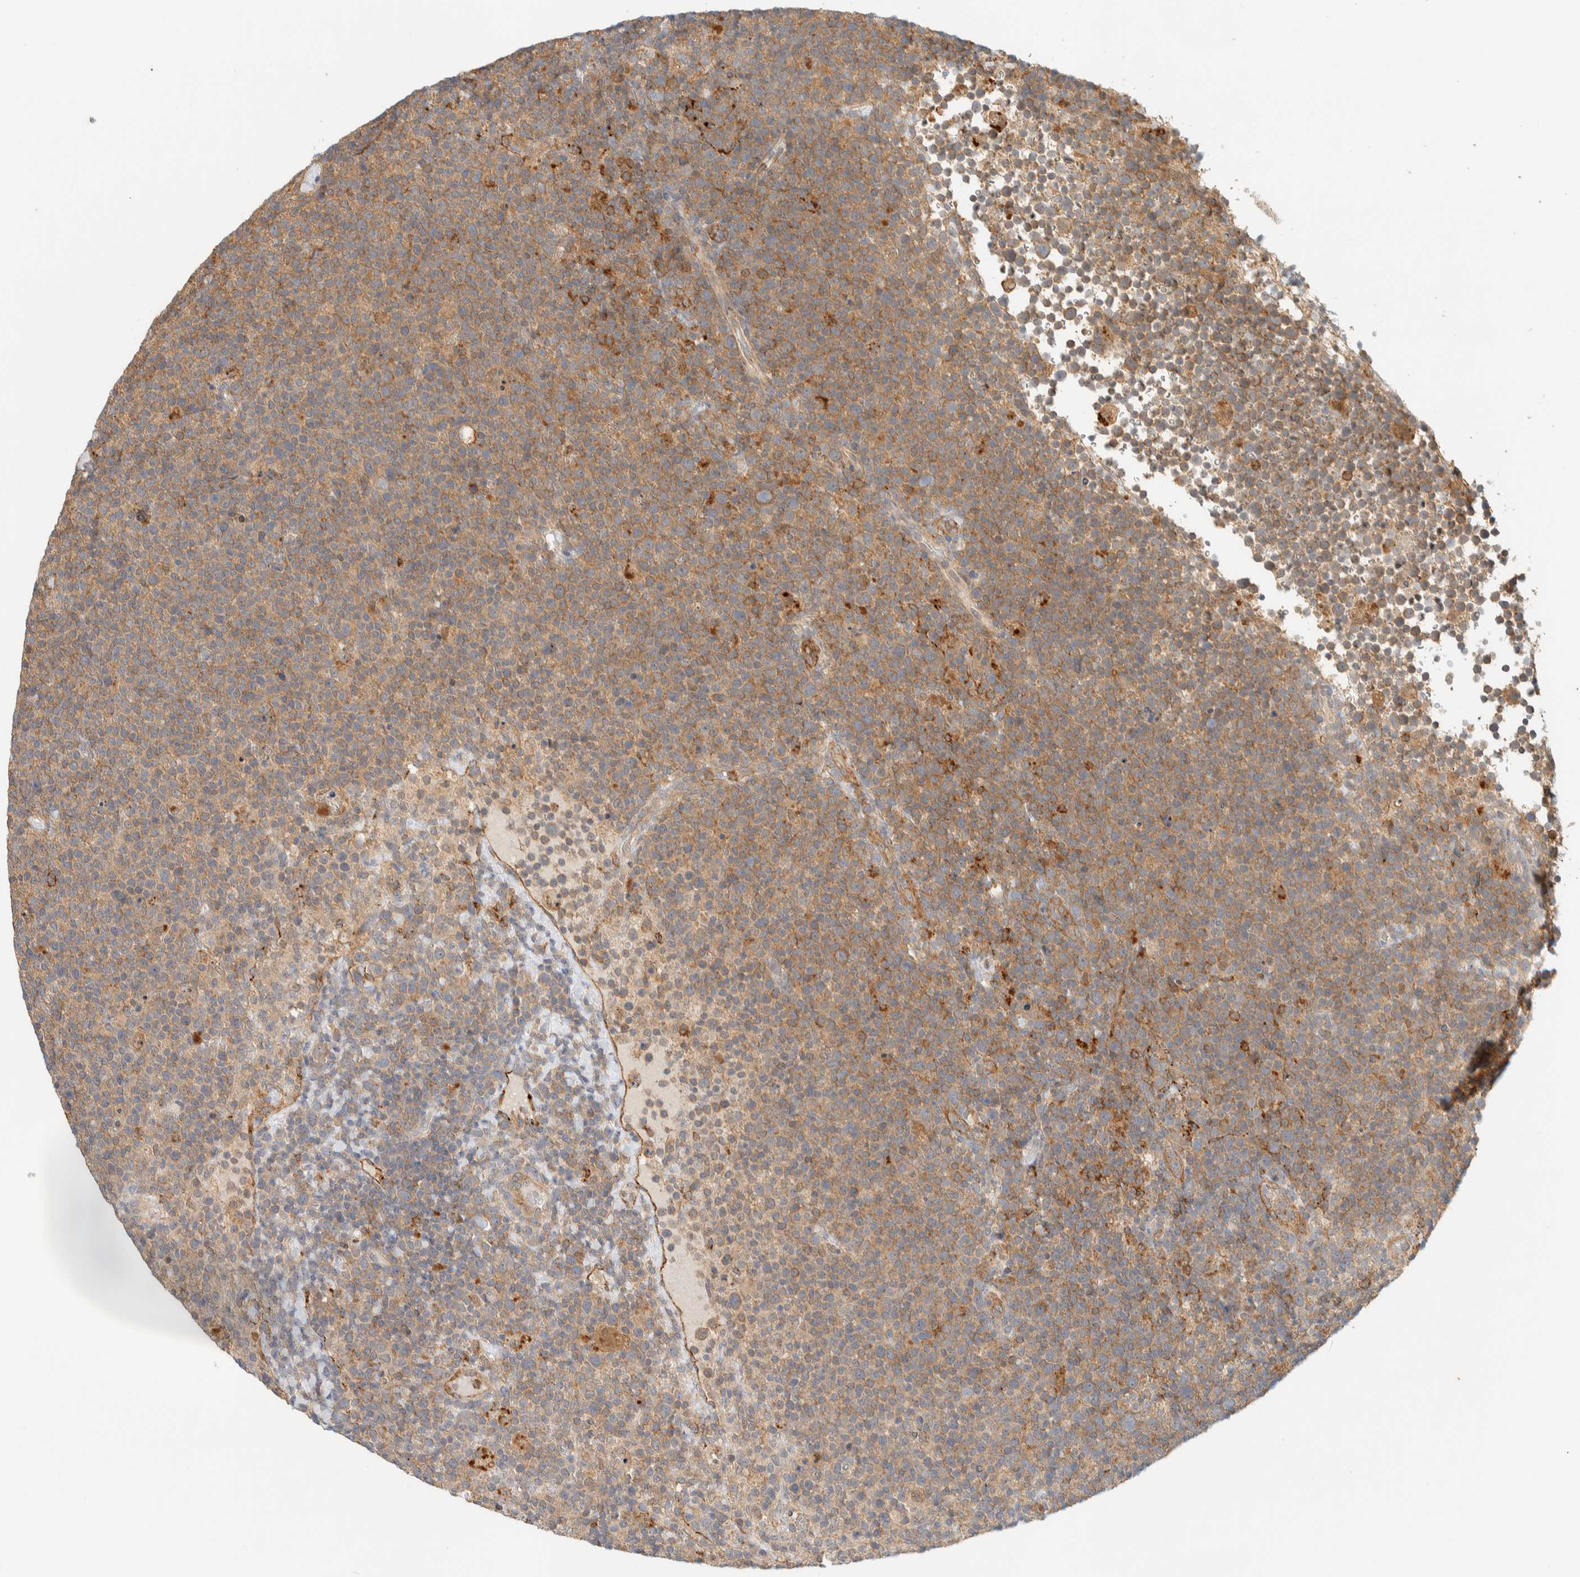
{"staining": {"intensity": "moderate", "quantity": ">75%", "location": "cytoplasmic/membranous"}, "tissue": "lymphoma", "cell_type": "Tumor cells", "image_type": "cancer", "snomed": [{"axis": "morphology", "description": "Malignant lymphoma, non-Hodgkin's type, High grade"}, {"axis": "topography", "description": "Lymph node"}], "caption": "Moderate cytoplasmic/membranous protein staining is appreciated in about >75% of tumor cells in malignant lymphoma, non-Hodgkin's type (high-grade). (DAB (3,3'-diaminobenzidine) IHC with brightfield microscopy, high magnification).", "gene": "RAB11FIP1", "patient": {"sex": "male", "age": 61}}